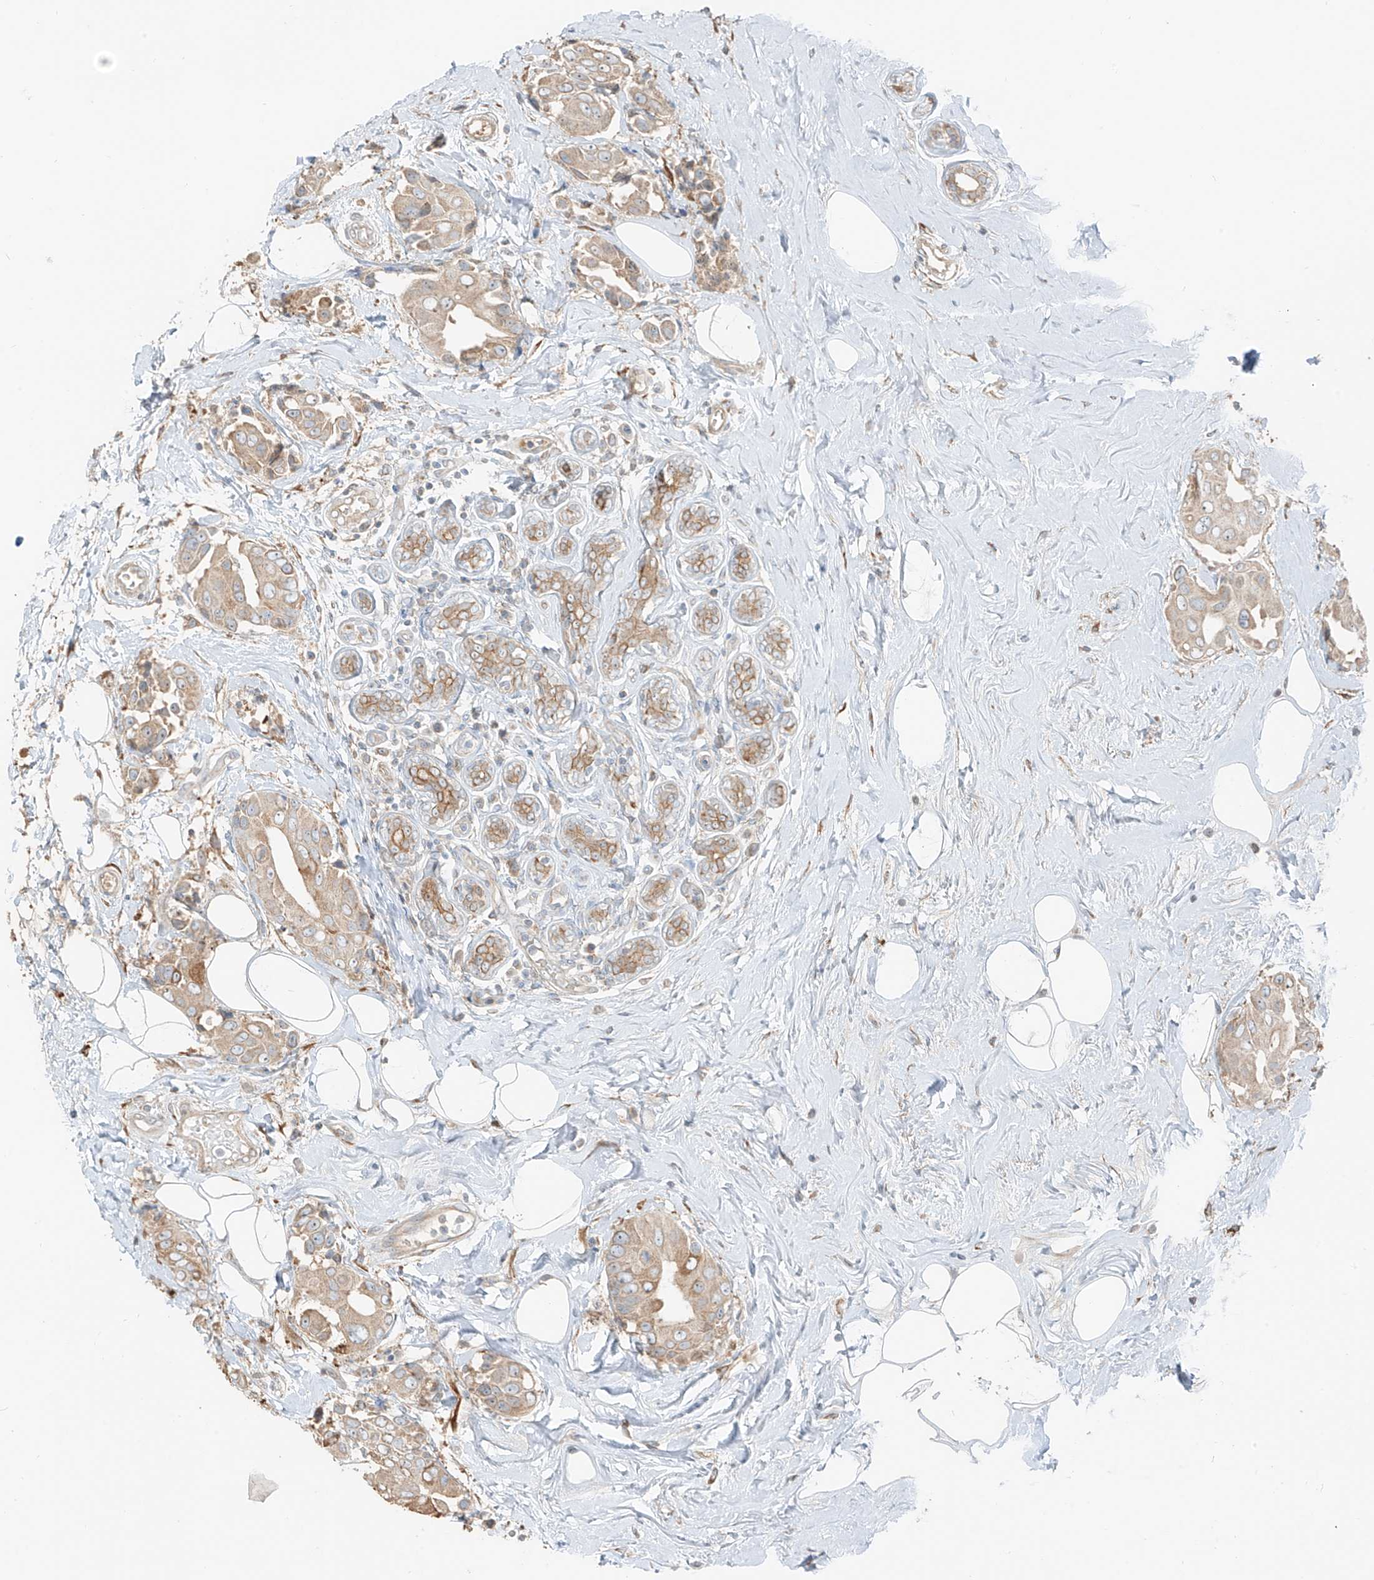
{"staining": {"intensity": "moderate", "quantity": "<25%", "location": "cytoplasmic/membranous"}, "tissue": "breast cancer", "cell_type": "Tumor cells", "image_type": "cancer", "snomed": [{"axis": "morphology", "description": "Normal tissue, NOS"}, {"axis": "morphology", "description": "Duct carcinoma"}, {"axis": "topography", "description": "Breast"}], "caption": "The image reveals staining of breast cancer (invasive ductal carcinoma), revealing moderate cytoplasmic/membranous protein positivity (brown color) within tumor cells.", "gene": "FSTL1", "patient": {"sex": "female", "age": 39}}